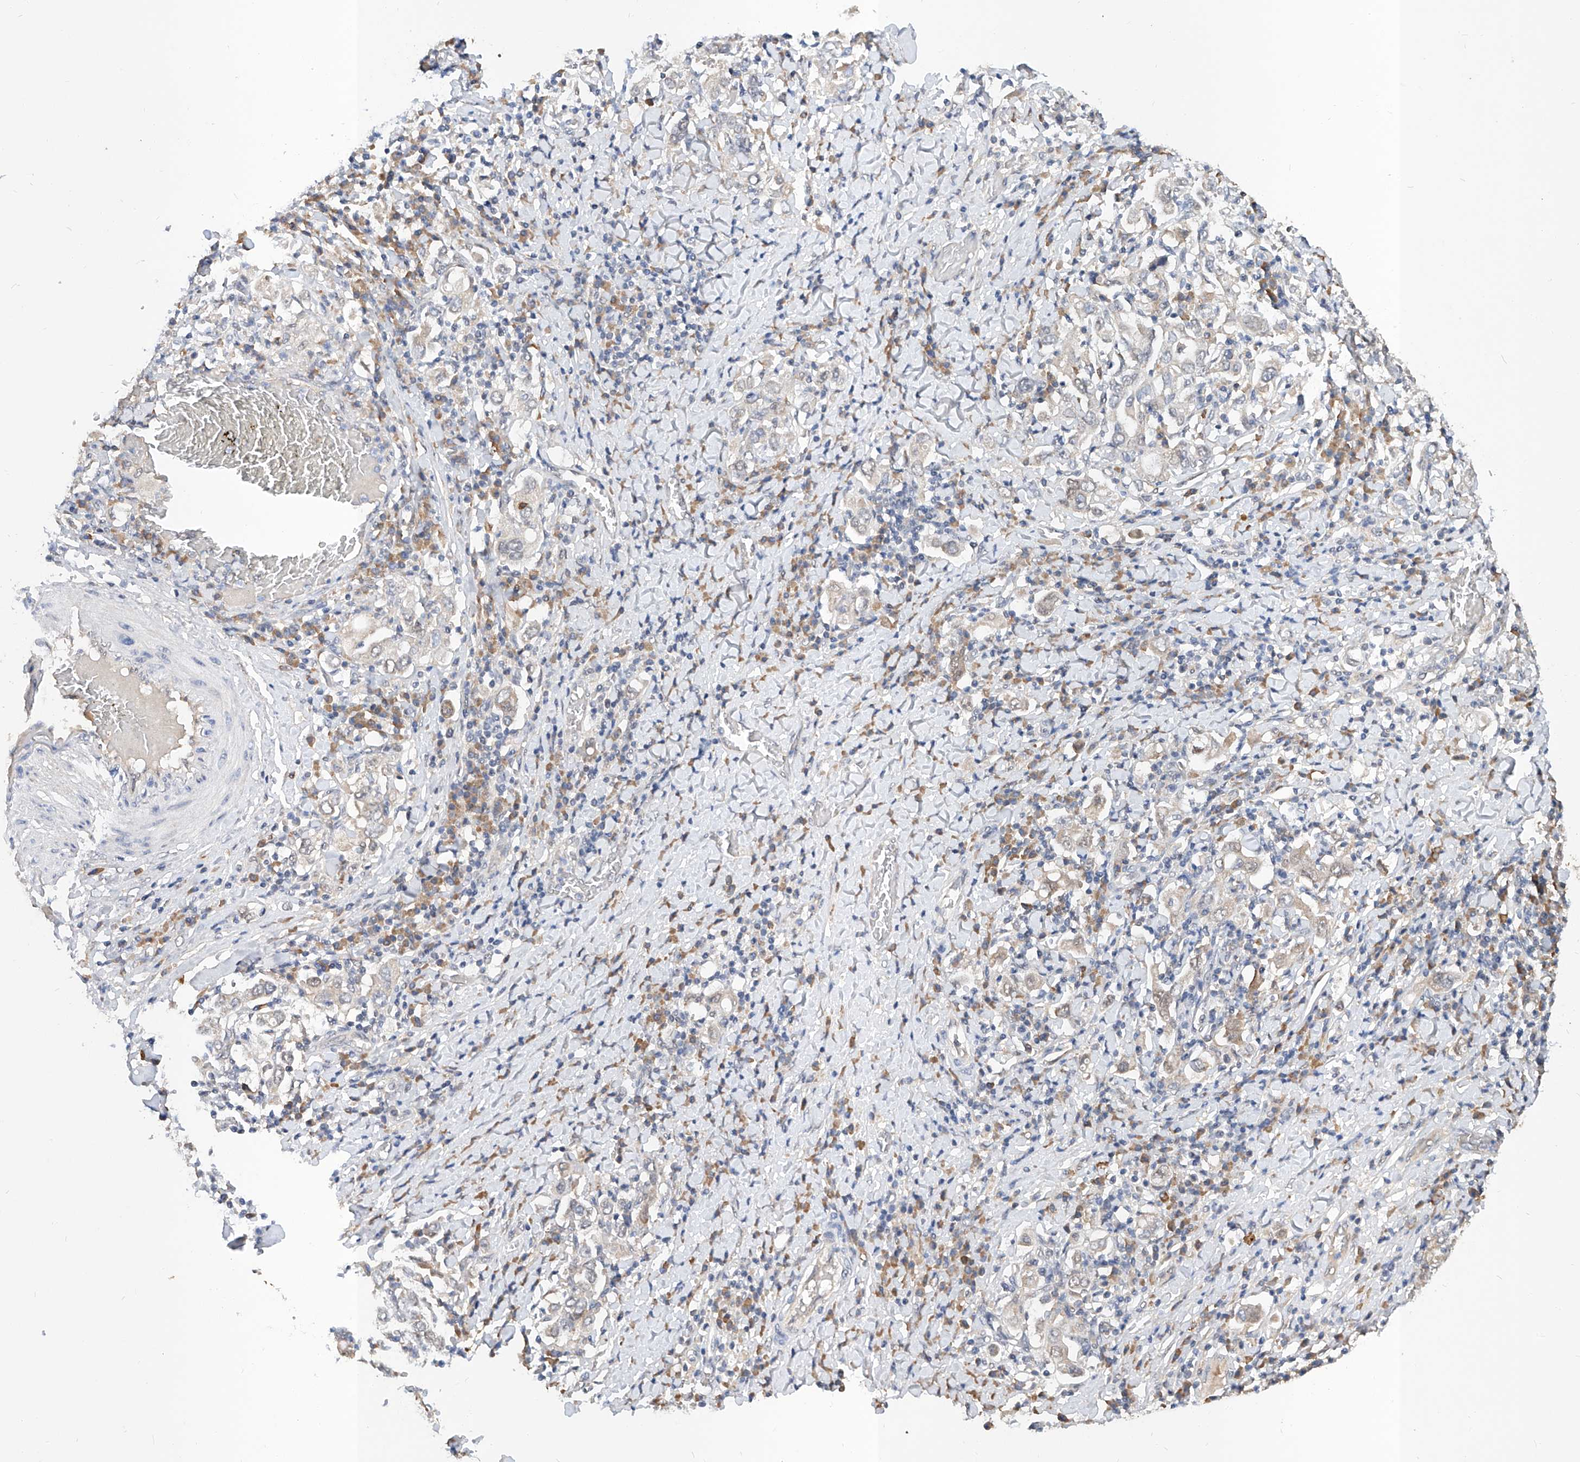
{"staining": {"intensity": "negative", "quantity": "none", "location": "none"}, "tissue": "stomach cancer", "cell_type": "Tumor cells", "image_type": "cancer", "snomed": [{"axis": "morphology", "description": "Adenocarcinoma, NOS"}, {"axis": "topography", "description": "Stomach, upper"}], "caption": "The image exhibits no significant expression in tumor cells of adenocarcinoma (stomach).", "gene": "CARMIL3", "patient": {"sex": "male", "age": 62}}